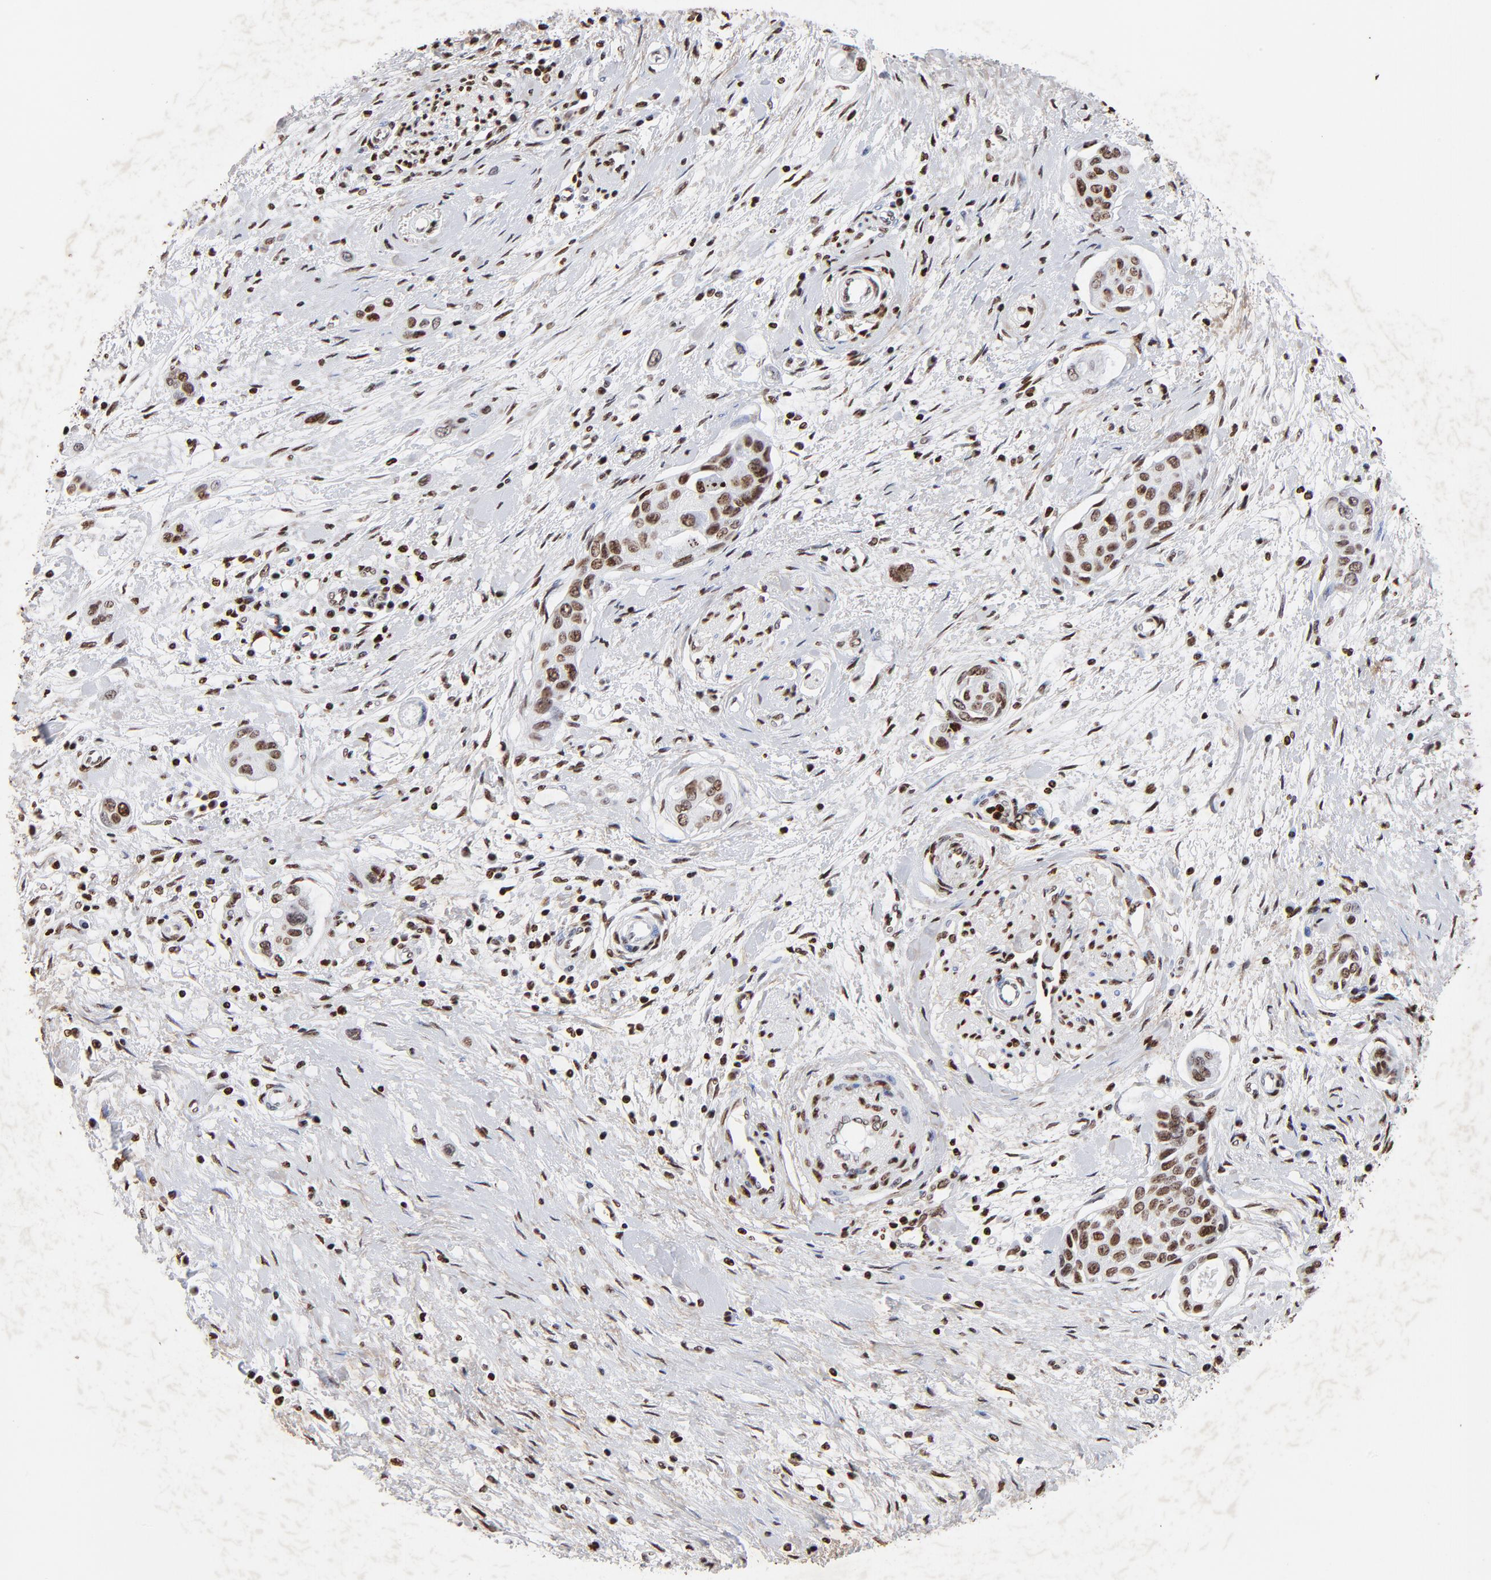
{"staining": {"intensity": "strong", "quantity": ">75%", "location": "nuclear"}, "tissue": "pancreatic cancer", "cell_type": "Tumor cells", "image_type": "cancer", "snomed": [{"axis": "morphology", "description": "Adenocarcinoma, NOS"}, {"axis": "topography", "description": "Pancreas"}], "caption": "Strong nuclear positivity for a protein is appreciated in about >75% of tumor cells of pancreatic adenocarcinoma using immunohistochemistry (IHC).", "gene": "FBH1", "patient": {"sex": "female", "age": 60}}